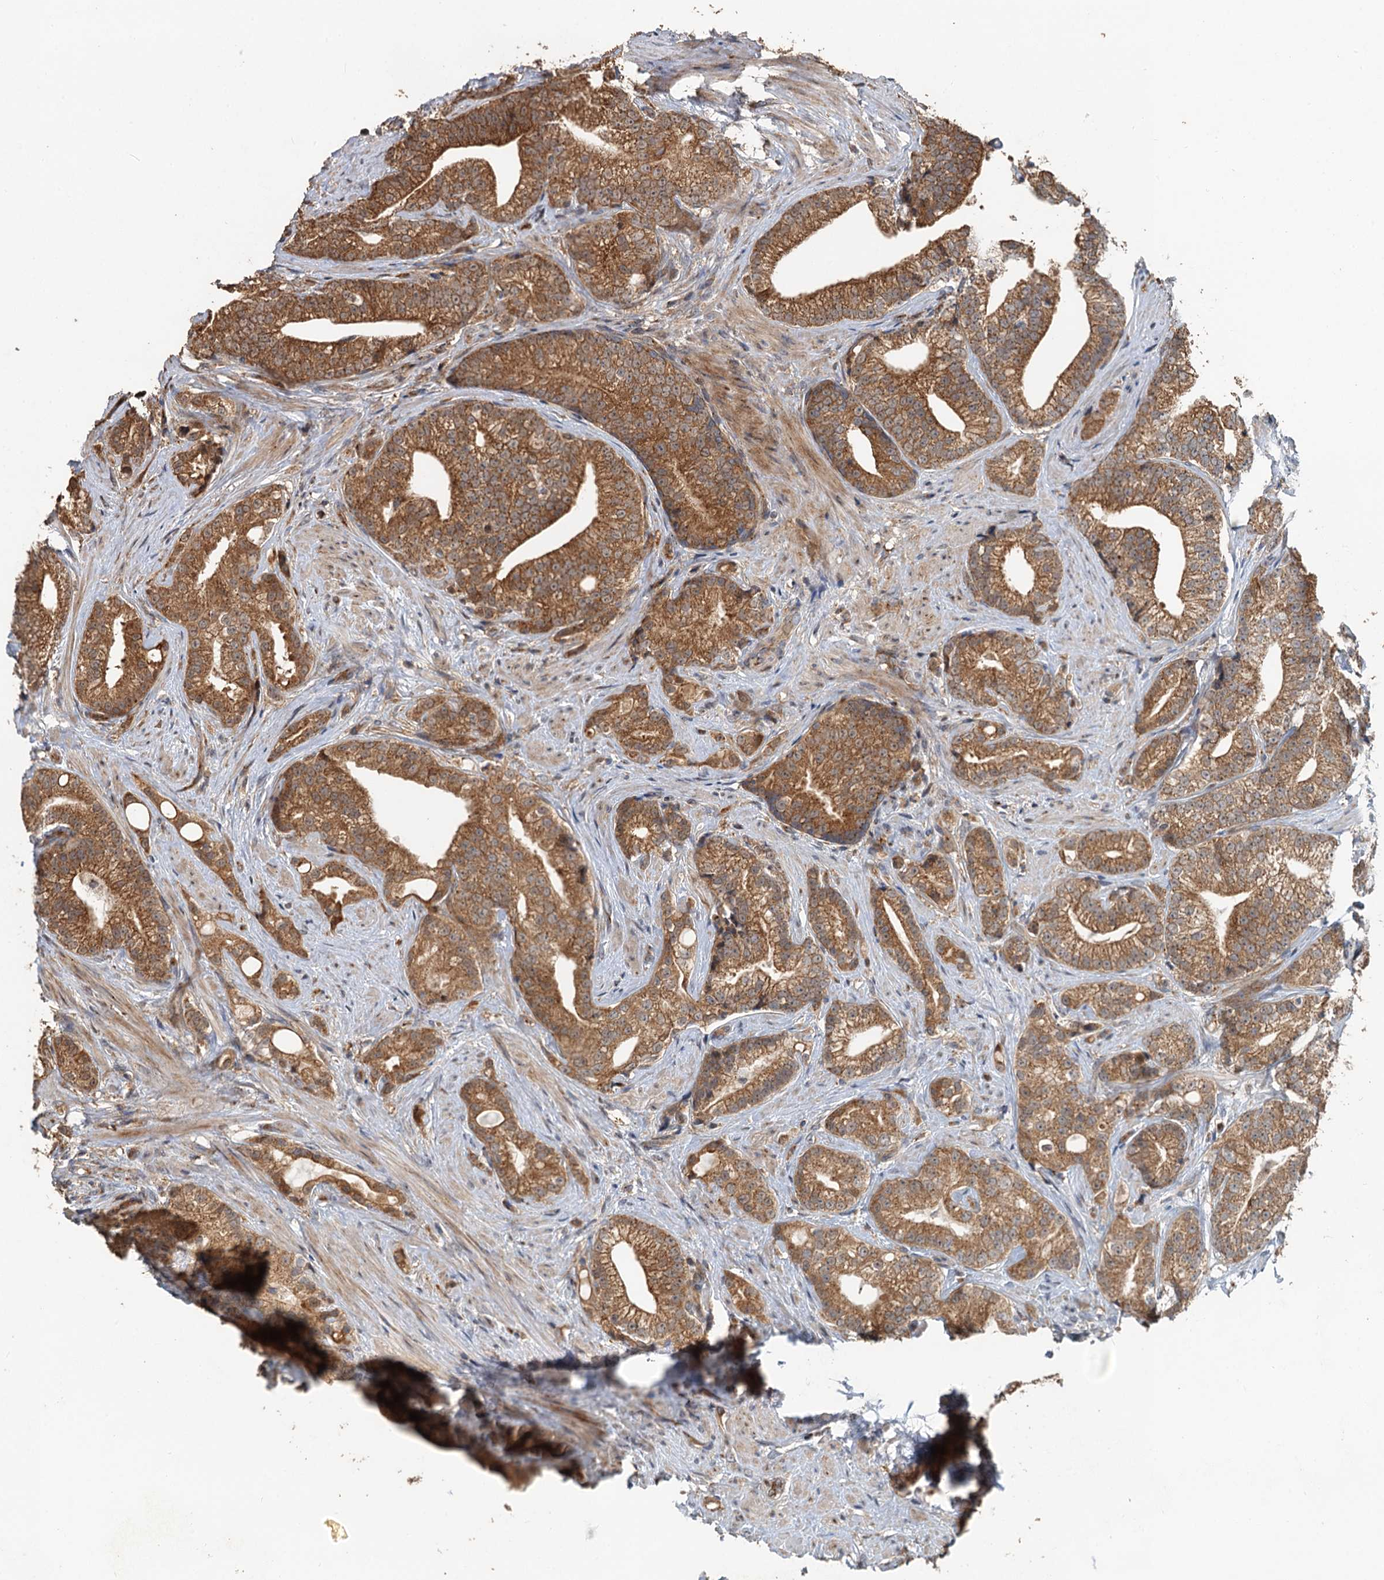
{"staining": {"intensity": "moderate", "quantity": ">75%", "location": "cytoplasmic/membranous"}, "tissue": "prostate cancer", "cell_type": "Tumor cells", "image_type": "cancer", "snomed": [{"axis": "morphology", "description": "Adenocarcinoma, Low grade"}, {"axis": "topography", "description": "Prostate"}], "caption": "The immunohistochemical stain highlights moderate cytoplasmic/membranous expression in tumor cells of prostate cancer tissue.", "gene": "DEXI", "patient": {"sex": "male", "age": 71}}